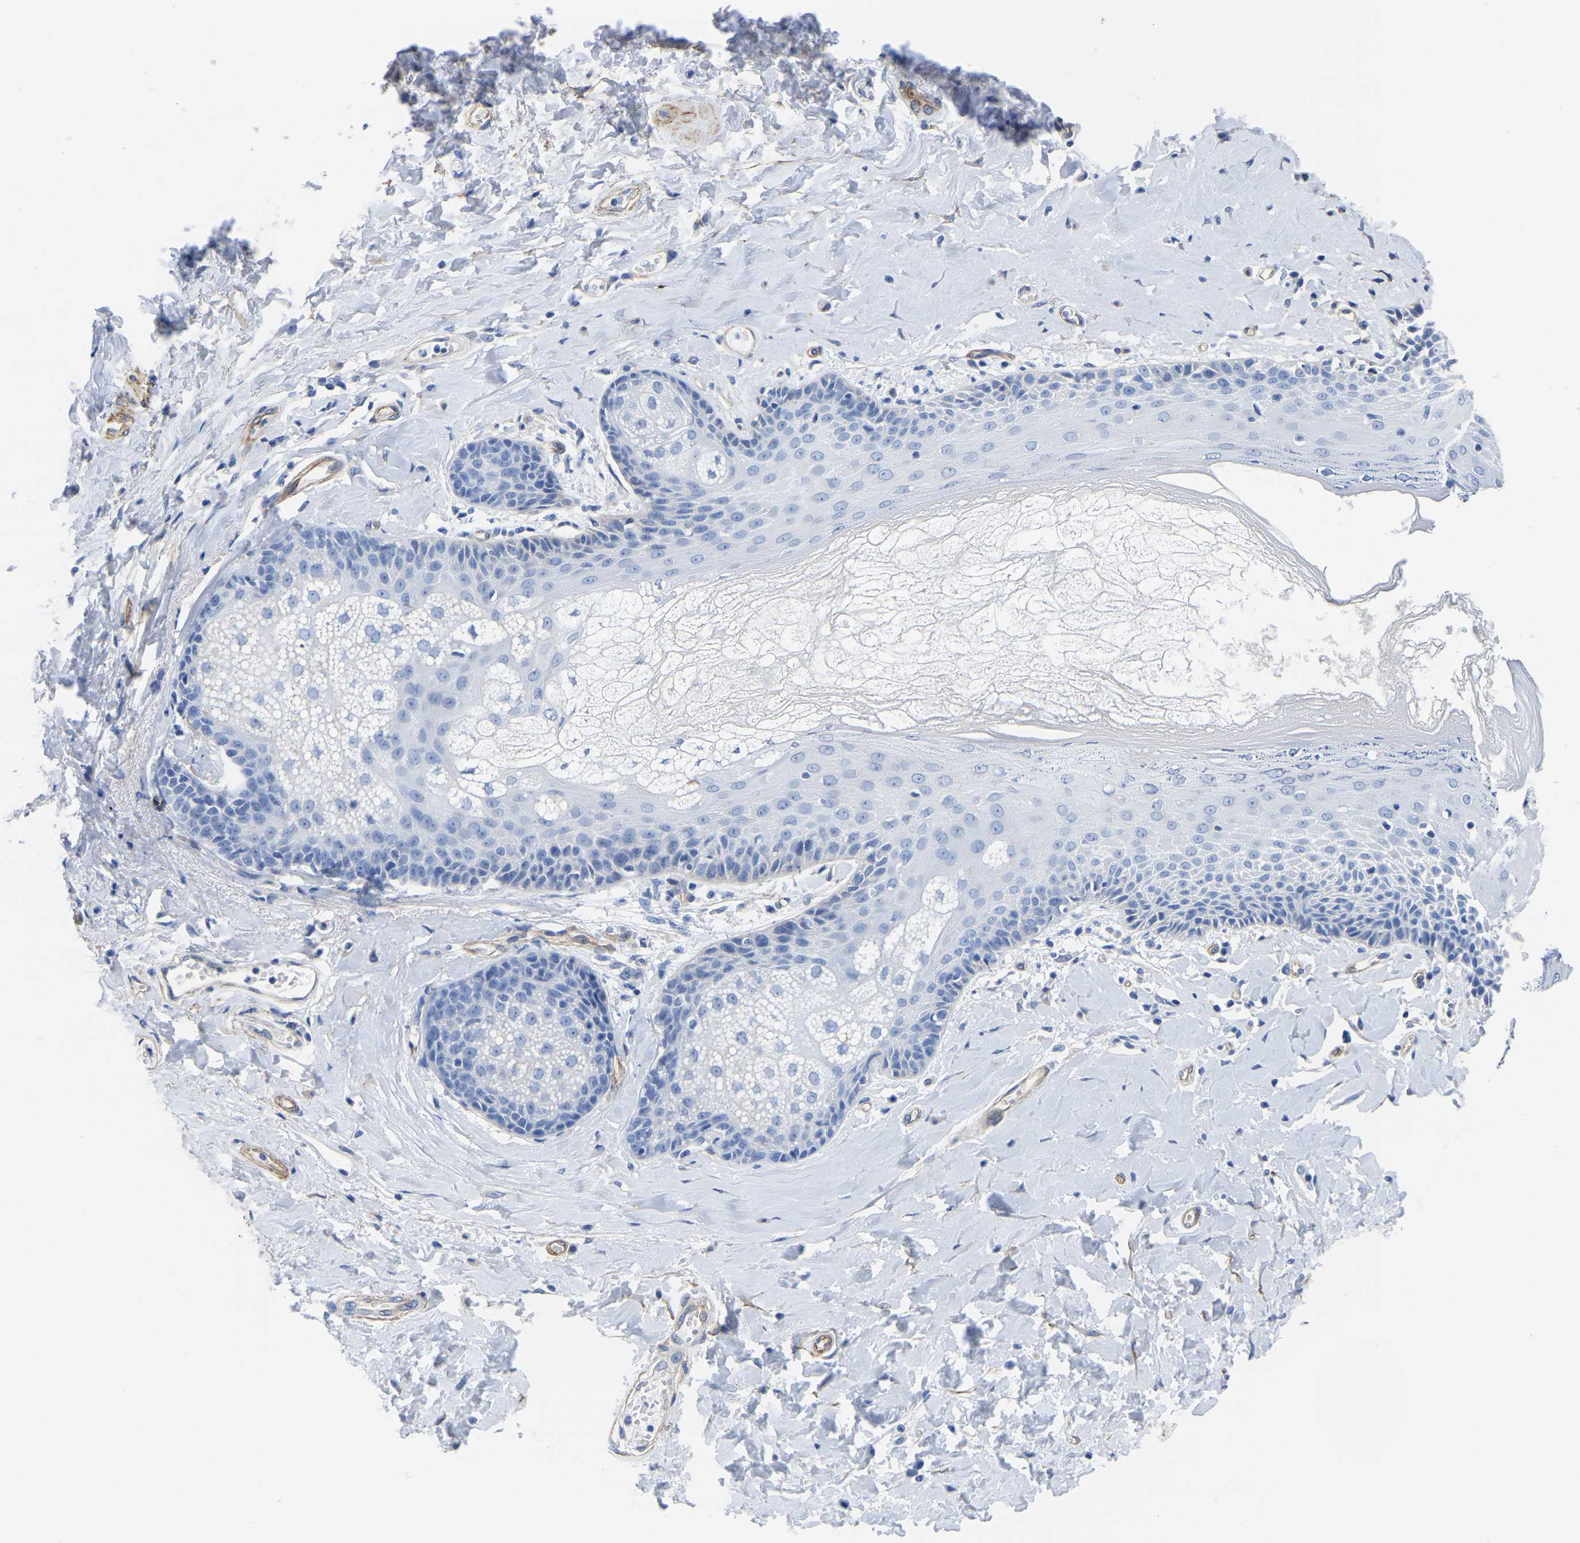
{"staining": {"intensity": "negative", "quantity": "none", "location": "none"}, "tissue": "skin", "cell_type": "Epidermal cells", "image_type": "normal", "snomed": [{"axis": "morphology", "description": "Normal tissue, NOS"}, {"axis": "topography", "description": "Anal"}], "caption": "This is an IHC micrograph of normal skin. There is no staining in epidermal cells.", "gene": "SLC45A3", "patient": {"sex": "male", "age": 69}}